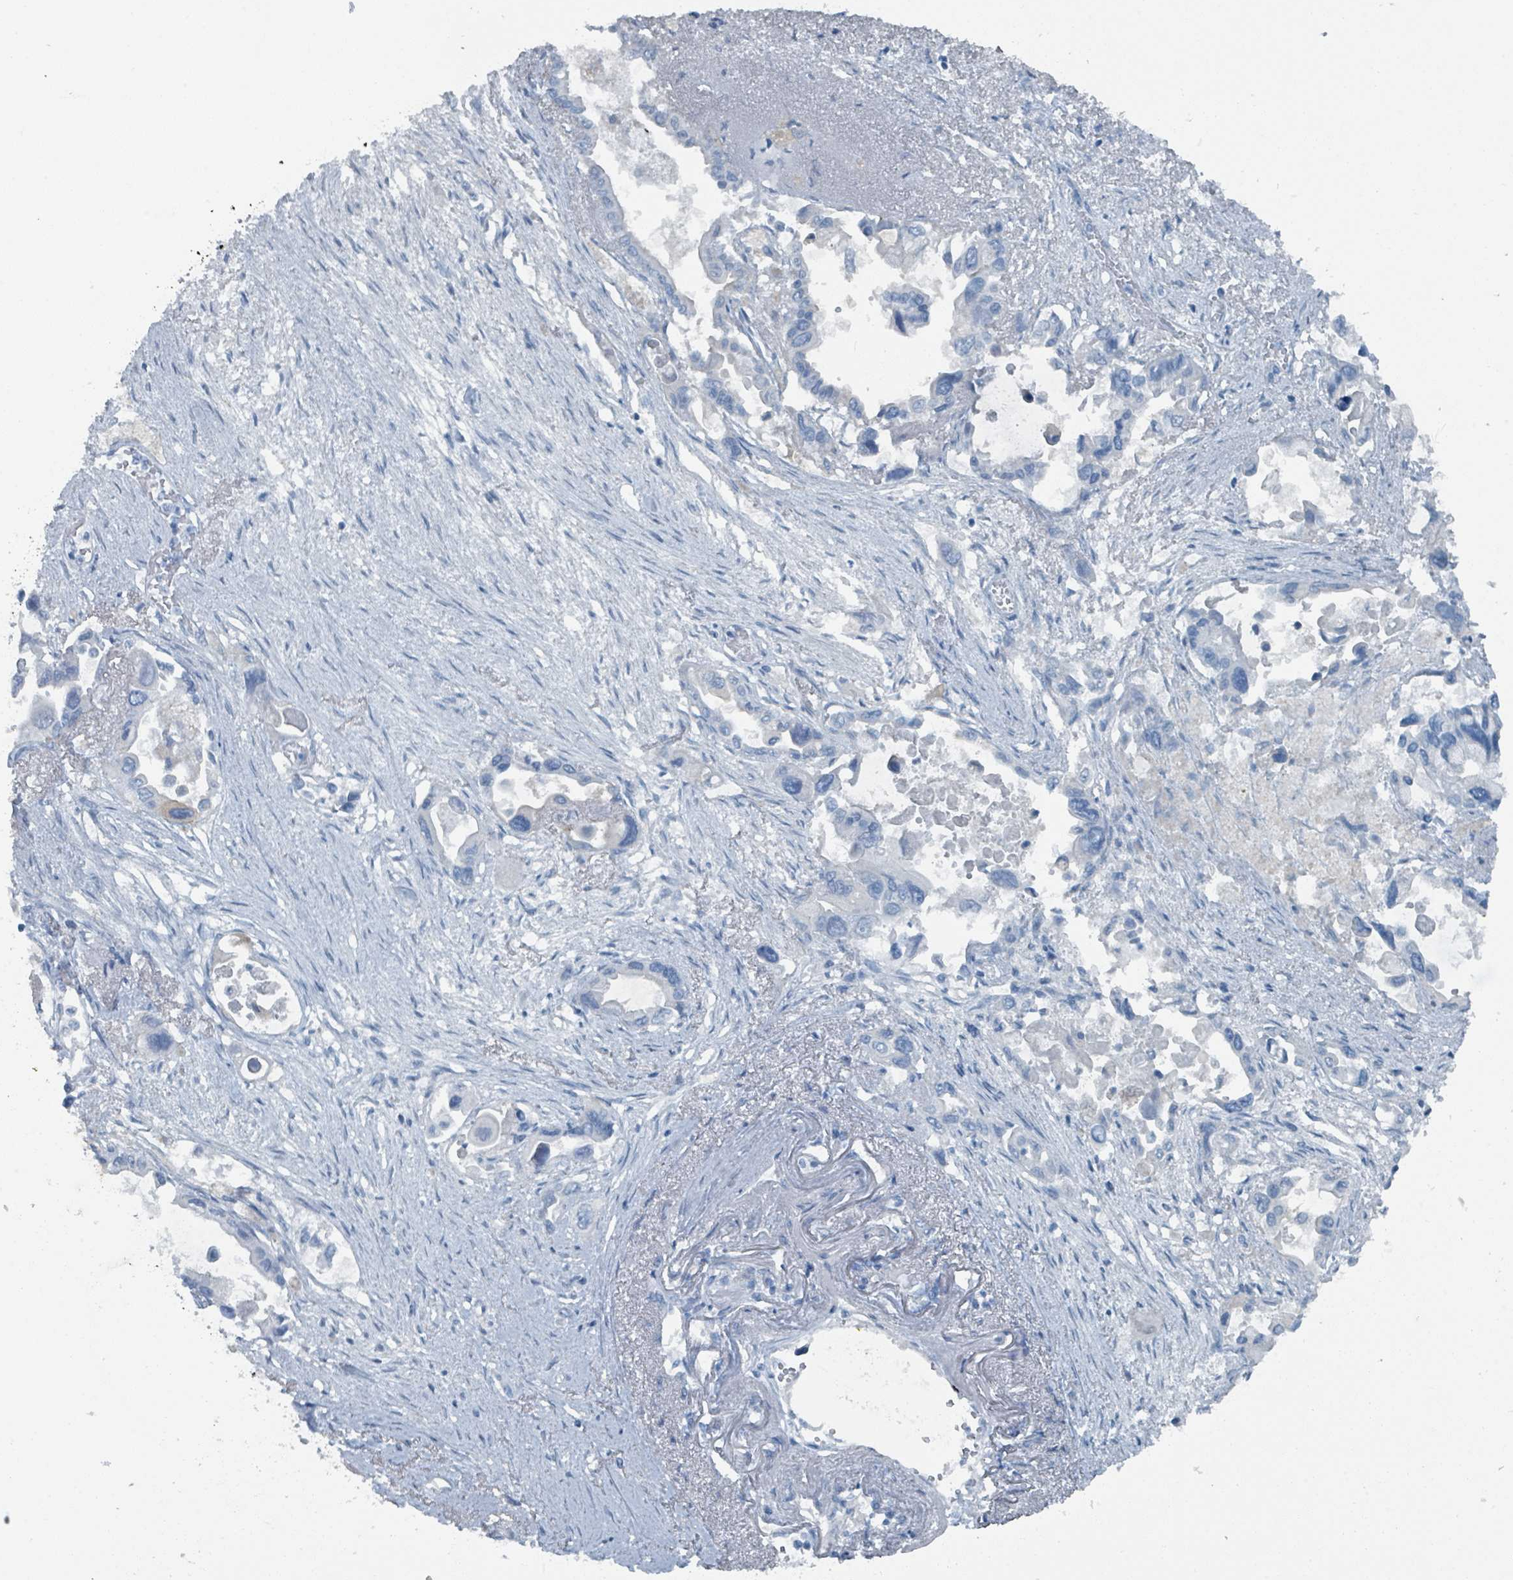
{"staining": {"intensity": "negative", "quantity": "none", "location": "none"}, "tissue": "pancreatic cancer", "cell_type": "Tumor cells", "image_type": "cancer", "snomed": [{"axis": "morphology", "description": "Adenocarcinoma, NOS"}, {"axis": "topography", "description": "Pancreas"}], "caption": "IHC histopathology image of human pancreatic cancer stained for a protein (brown), which shows no positivity in tumor cells. (Immunohistochemistry (ihc), brightfield microscopy, high magnification).", "gene": "GAMT", "patient": {"sex": "male", "age": 92}}